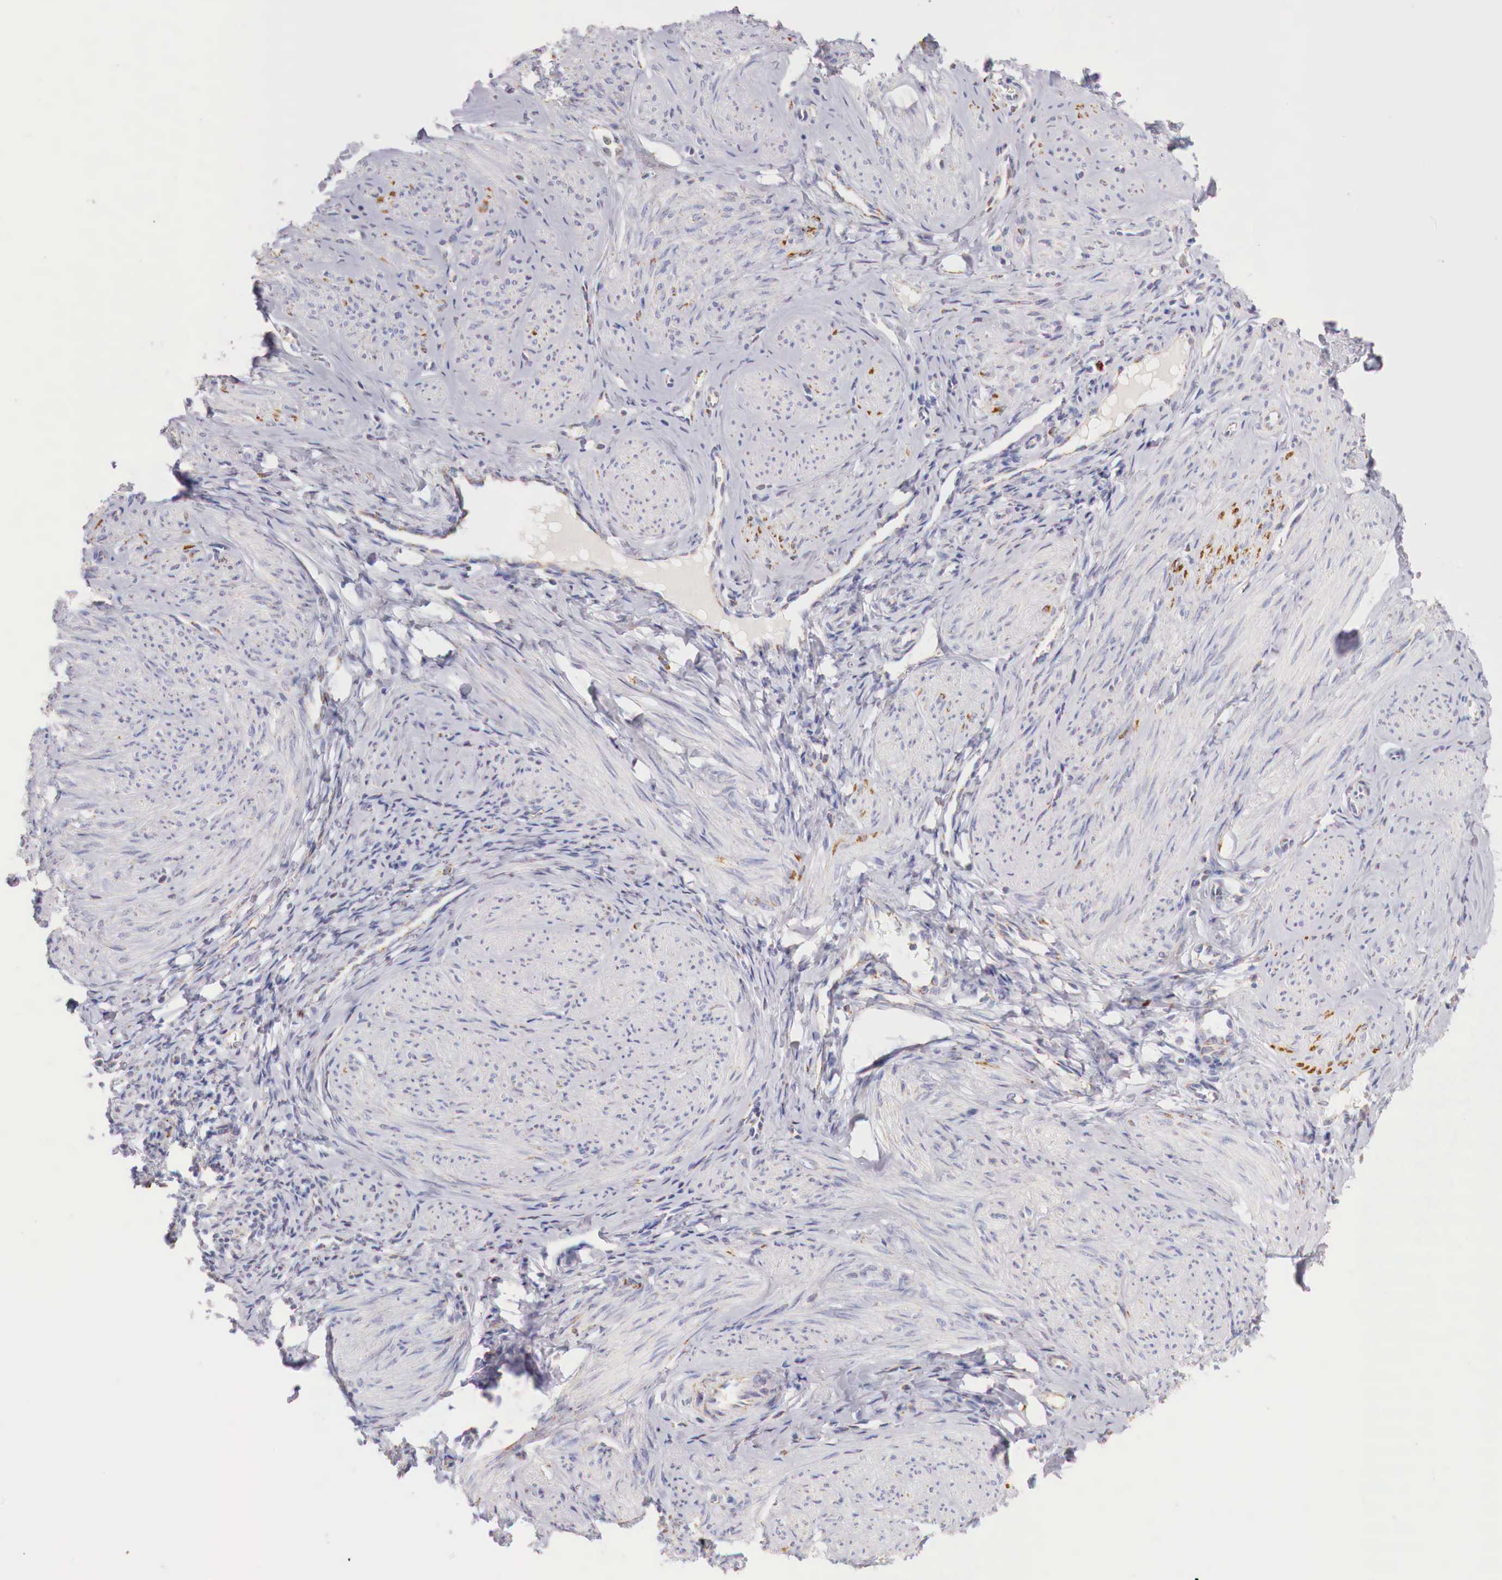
{"staining": {"intensity": "weak", "quantity": "<25%", "location": "cytoplasmic/membranous"}, "tissue": "smooth muscle", "cell_type": "Smooth muscle cells", "image_type": "normal", "snomed": [{"axis": "morphology", "description": "Normal tissue, NOS"}, {"axis": "topography", "description": "Uterus"}], "caption": "There is no significant positivity in smooth muscle cells of smooth muscle. (Immunohistochemistry, brightfield microscopy, high magnification).", "gene": "IDH3G", "patient": {"sex": "female", "age": 45}}